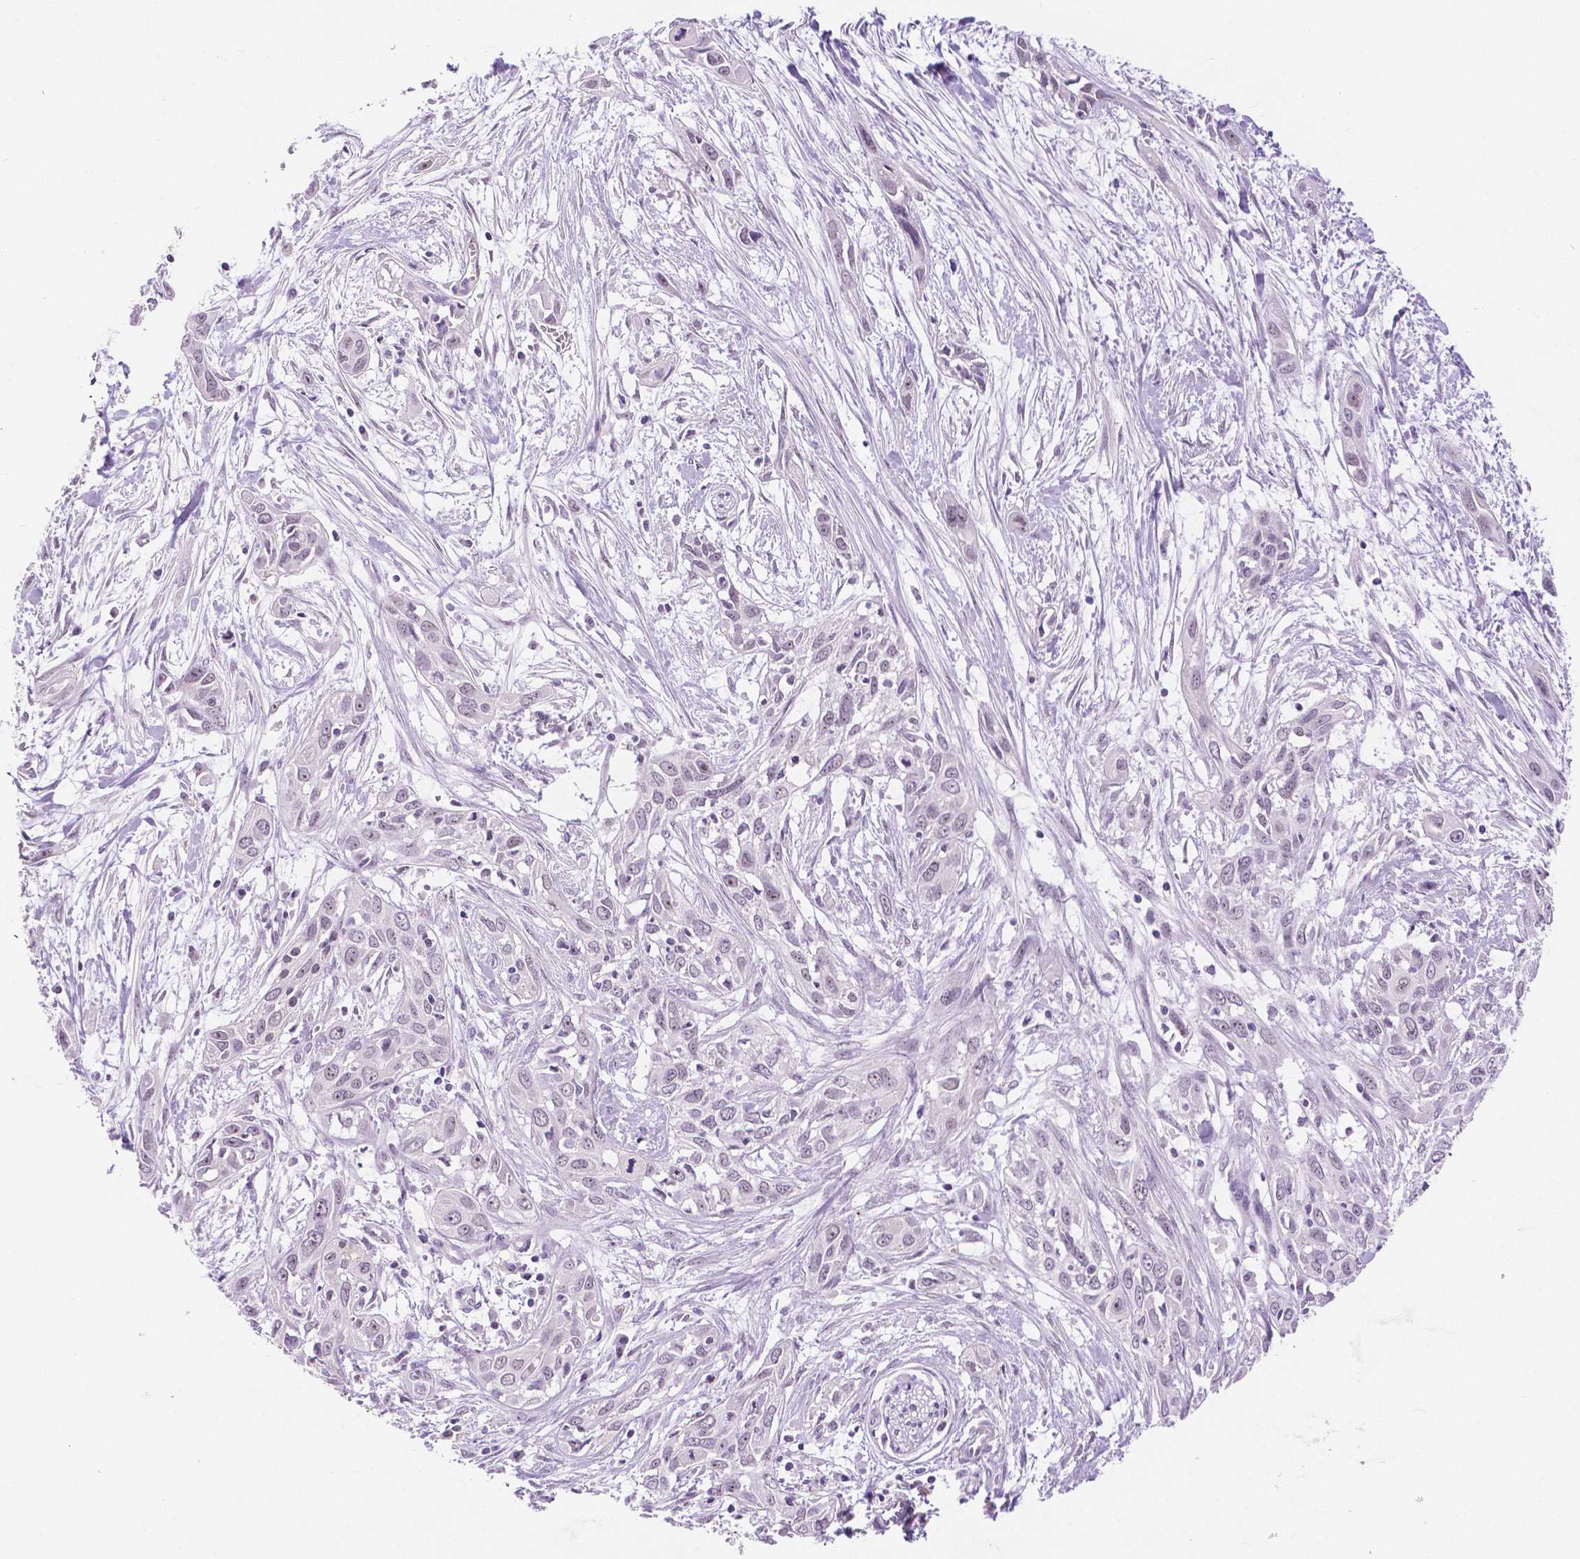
{"staining": {"intensity": "negative", "quantity": "none", "location": "none"}, "tissue": "pancreatic cancer", "cell_type": "Tumor cells", "image_type": "cancer", "snomed": [{"axis": "morphology", "description": "Adenocarcinoma, NOS"}, {"axis": "topography", "description": "Pancreas"}], "caption": "Protein analysis of pancreatic adenocarcinoma shows no significant expression in tumor cells.", "gene": "NHP2", "patient": {"sex": "female", "age": 55}}